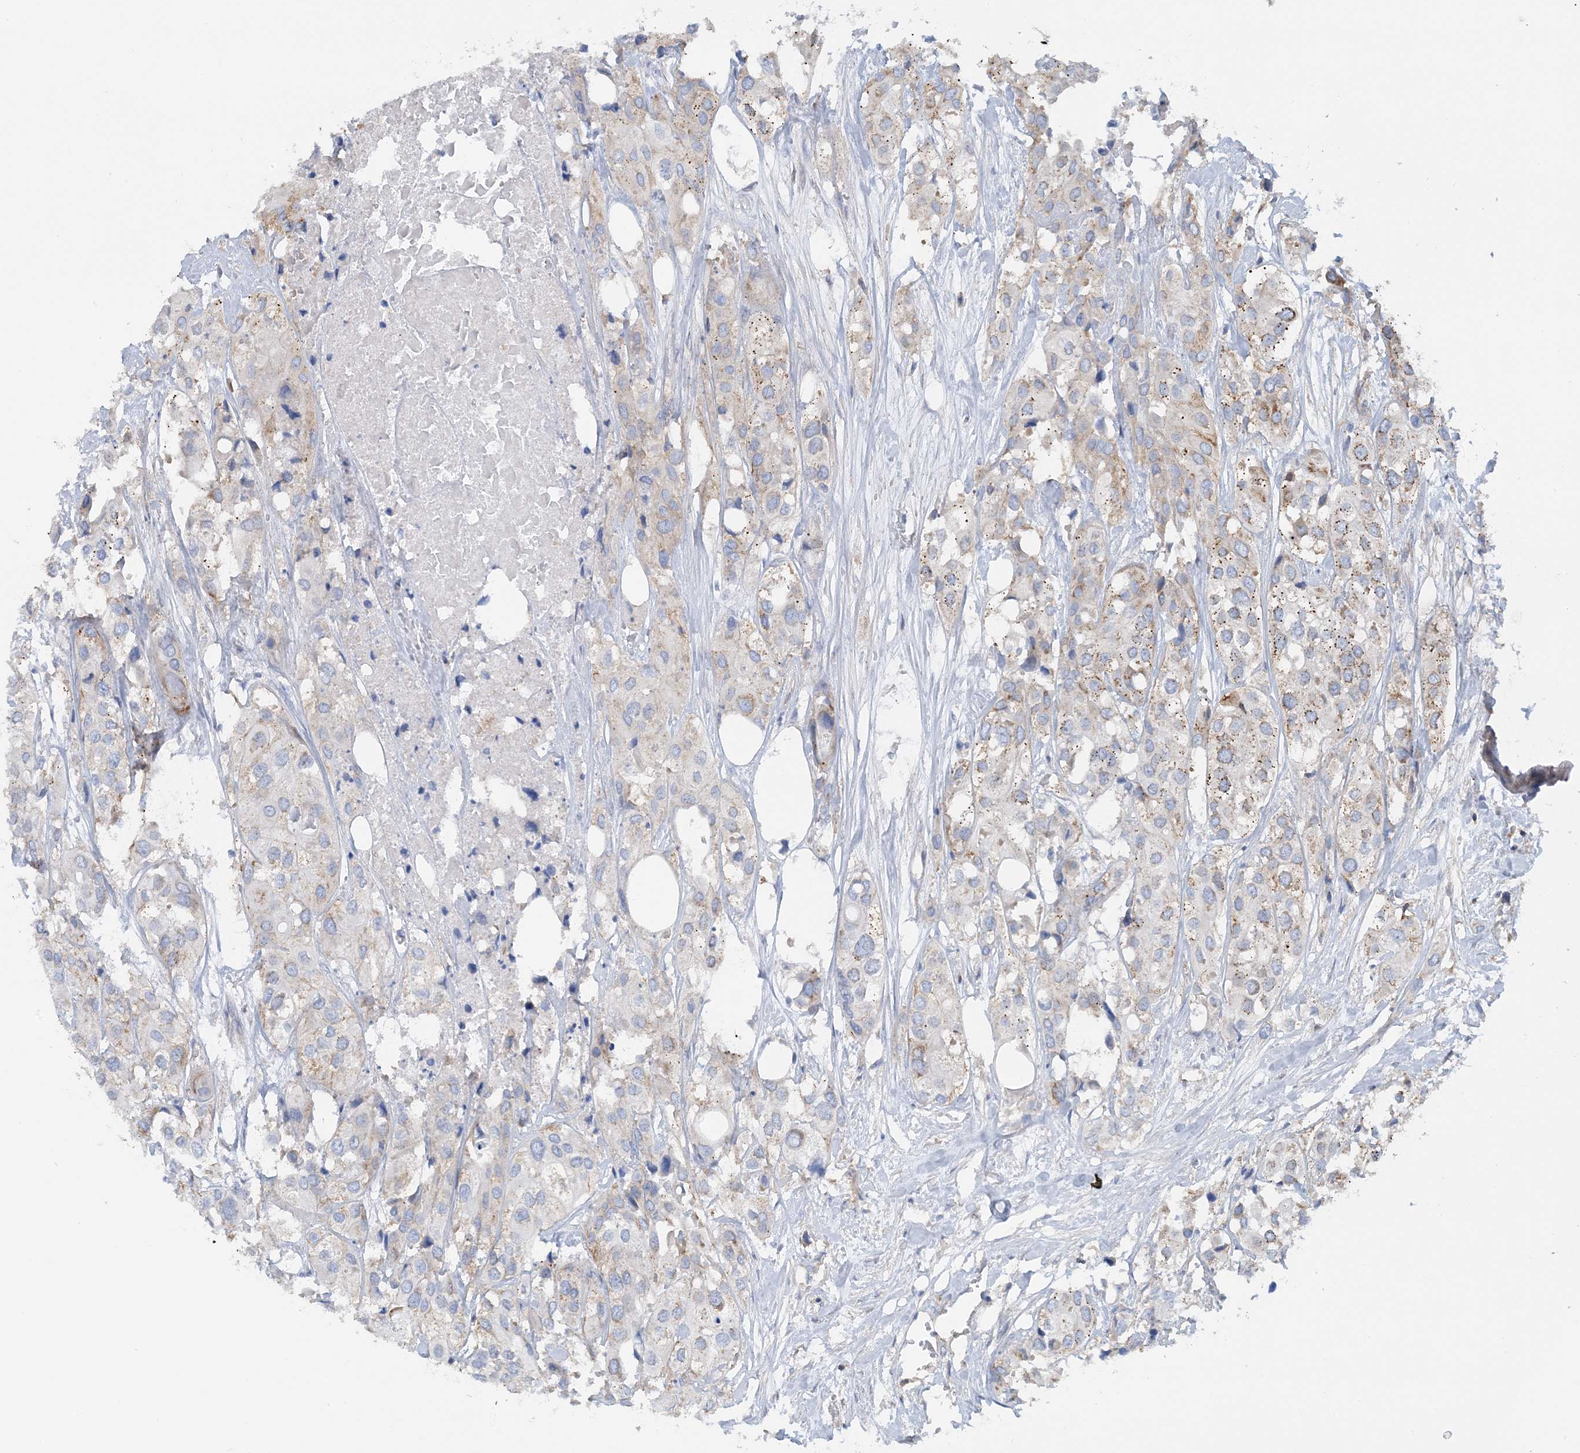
{"staining": {"intensity": "weak", "quantity": "25%-75%", "location": "cytoplasmic/membranous"}, "tissue": "urothelial cancer", "cell_type": "Tumor cells", "image_type": "cancer", "snomed": [{"axis": "morphology", "description": "Urothelial carcinoma, High grade"}, {"axis": "topography", "description": "Urinary bladder"}], "caption": "Brown immunohistochemical staining in human urothelial cancer exhibits weak cytoplasmic/membranous positivity in about 25%-75% of tumor cells. Nuclei are stained in blue.", "gene": "CALHM5", "patient": {"sex": "male", "age": 64}}